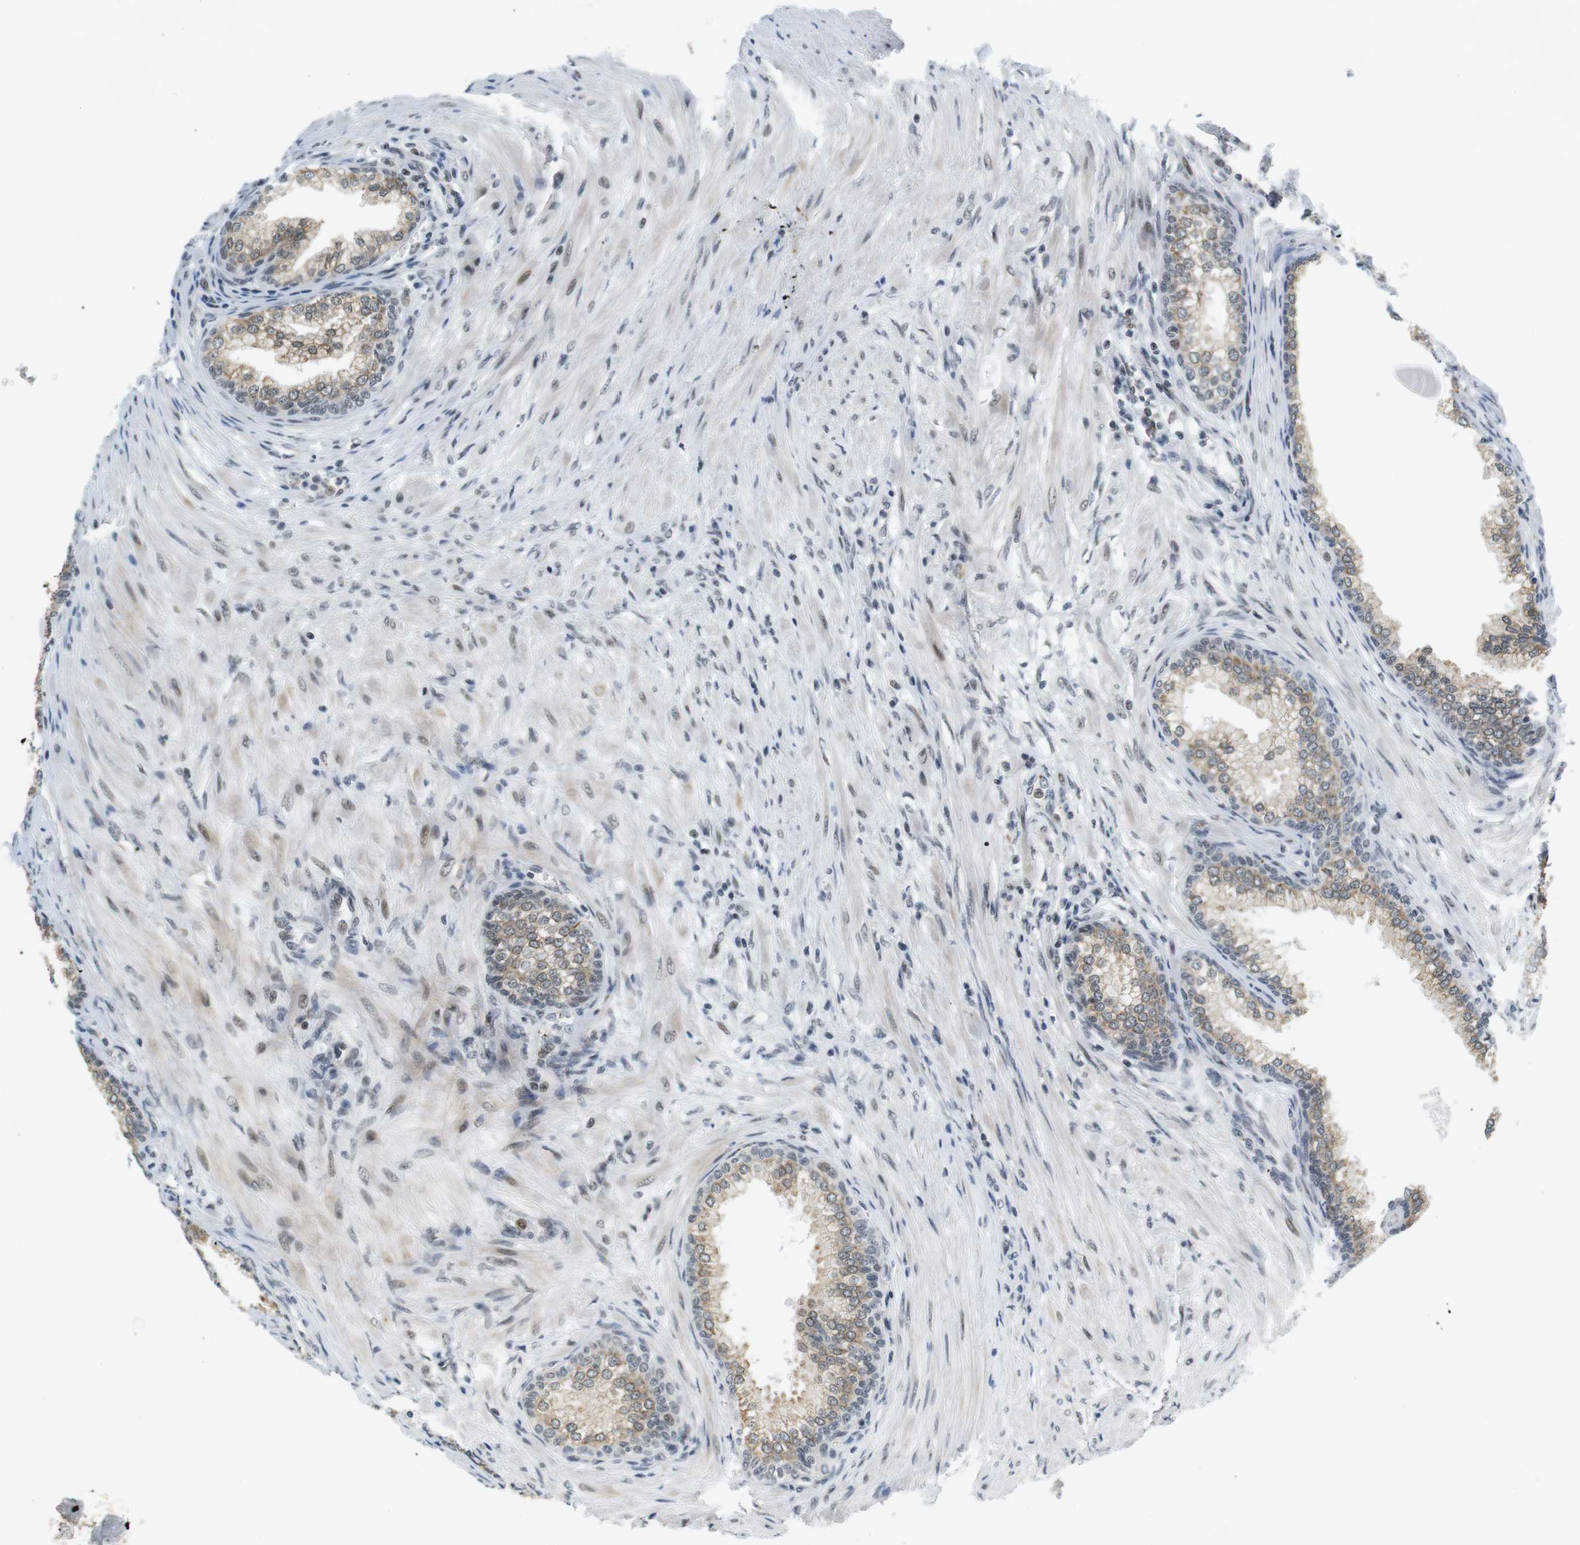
{"staining": {"intensity": "moderate", "quantity": "25%-75%", "location": "cytoplasmic/membranous,nuclear"}, "tissue": "prostate", "cell_type": "Glandular cells", "image_type": "normal", "snomed": [{"axis": "morphology", "description": "Normal tissue, NOS"}, {"axis": "morphology", "description": "Urothelial carcinoma, Low grade"}, {"axis": "topography", "description": "Urinary bladder"}, {"axis": "topography", "description": "Prostate"}], "caption": "Immunohistochemical staining of benign human prostate displays medium levels of moderate cytoplasmic/membranous,nuclear positivity in approximately 25%-75% of glandular cells. The staining was performed using DAB (3,3'-diaminobenzidine), with brown indicating positive protein expression. Nuclei are stained blue with hematoxylin.", "gene": "RNF38", "patient": {"sex": "male", "age": 60}}